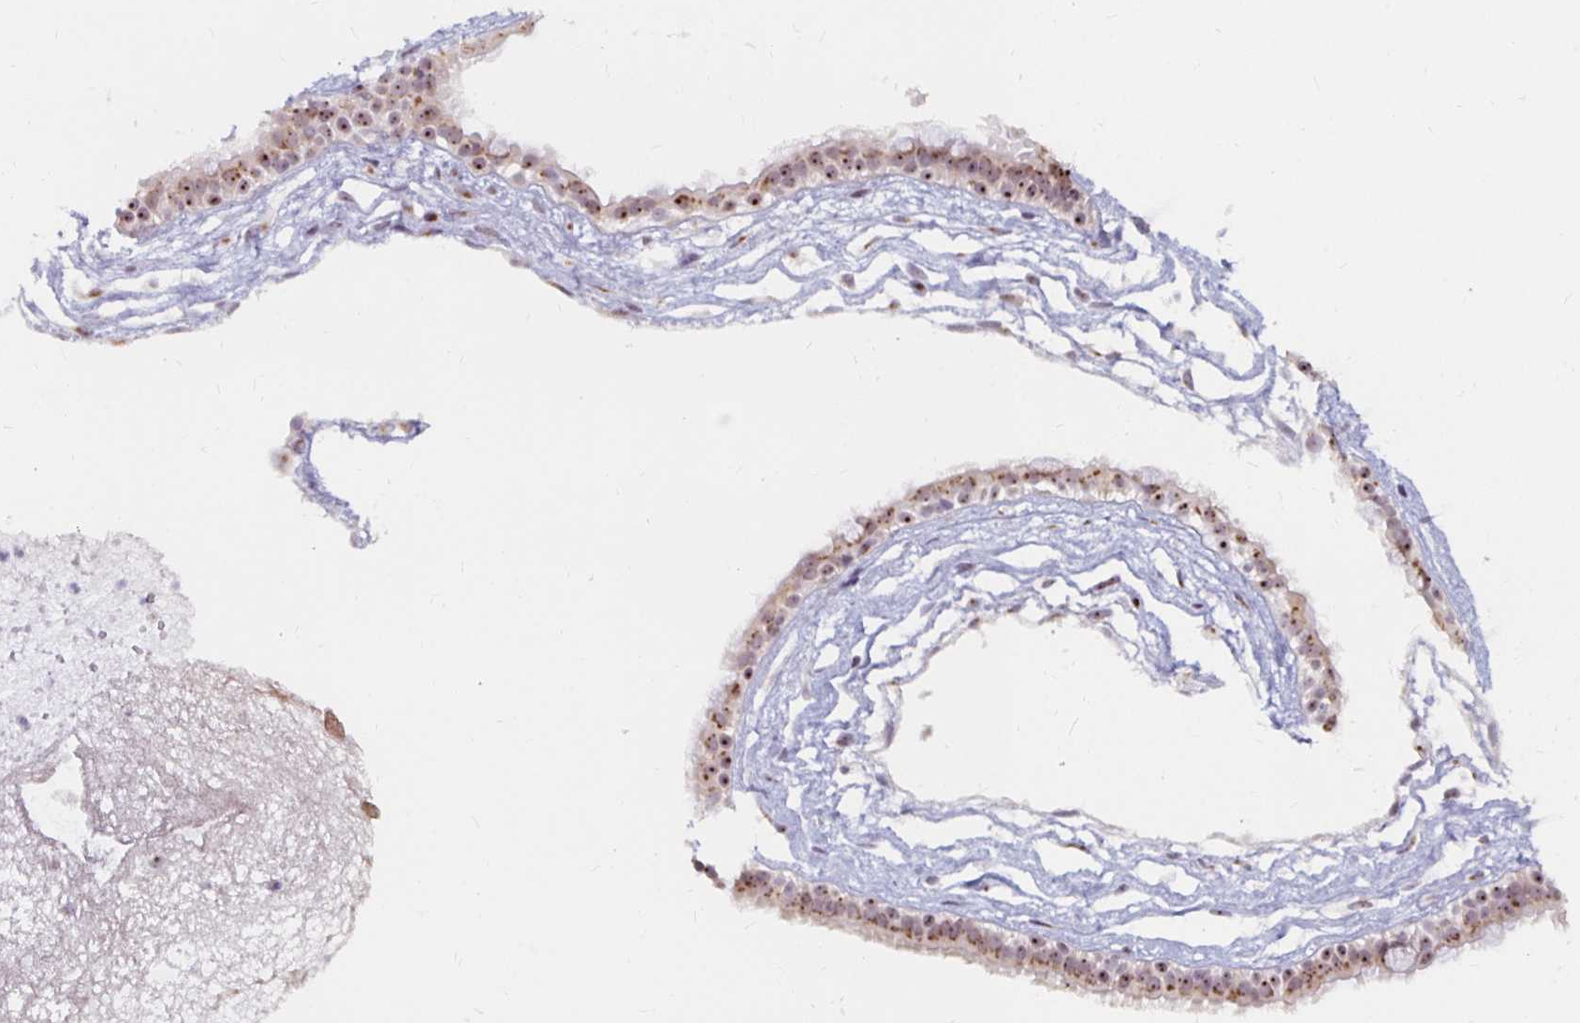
{"staining": {"intensity": "moderate", "quantity": ">75%", "location": "cytoplasmic/membranous,nuclear"}, "tissue": "nasopharynx", "cell_type": "Respiratory epithelial cells", "image_type": "normal", "snomed": [{"axis": "morphology", "description": "Normal tissue, NOS"}, {"axis": "topography", "description": "Nasopharynx"}], "caption": "Protein analysis of benign nasopharynx reveals moderate cytoplasmic/membranous,nuclear positivity in approximately >75% of respiratory epithelial cells. (Brightfield microscopy of DAB IHC at high magnification).", "gene": "NUP85", "patient": {"sex": "male", "age": 24}}